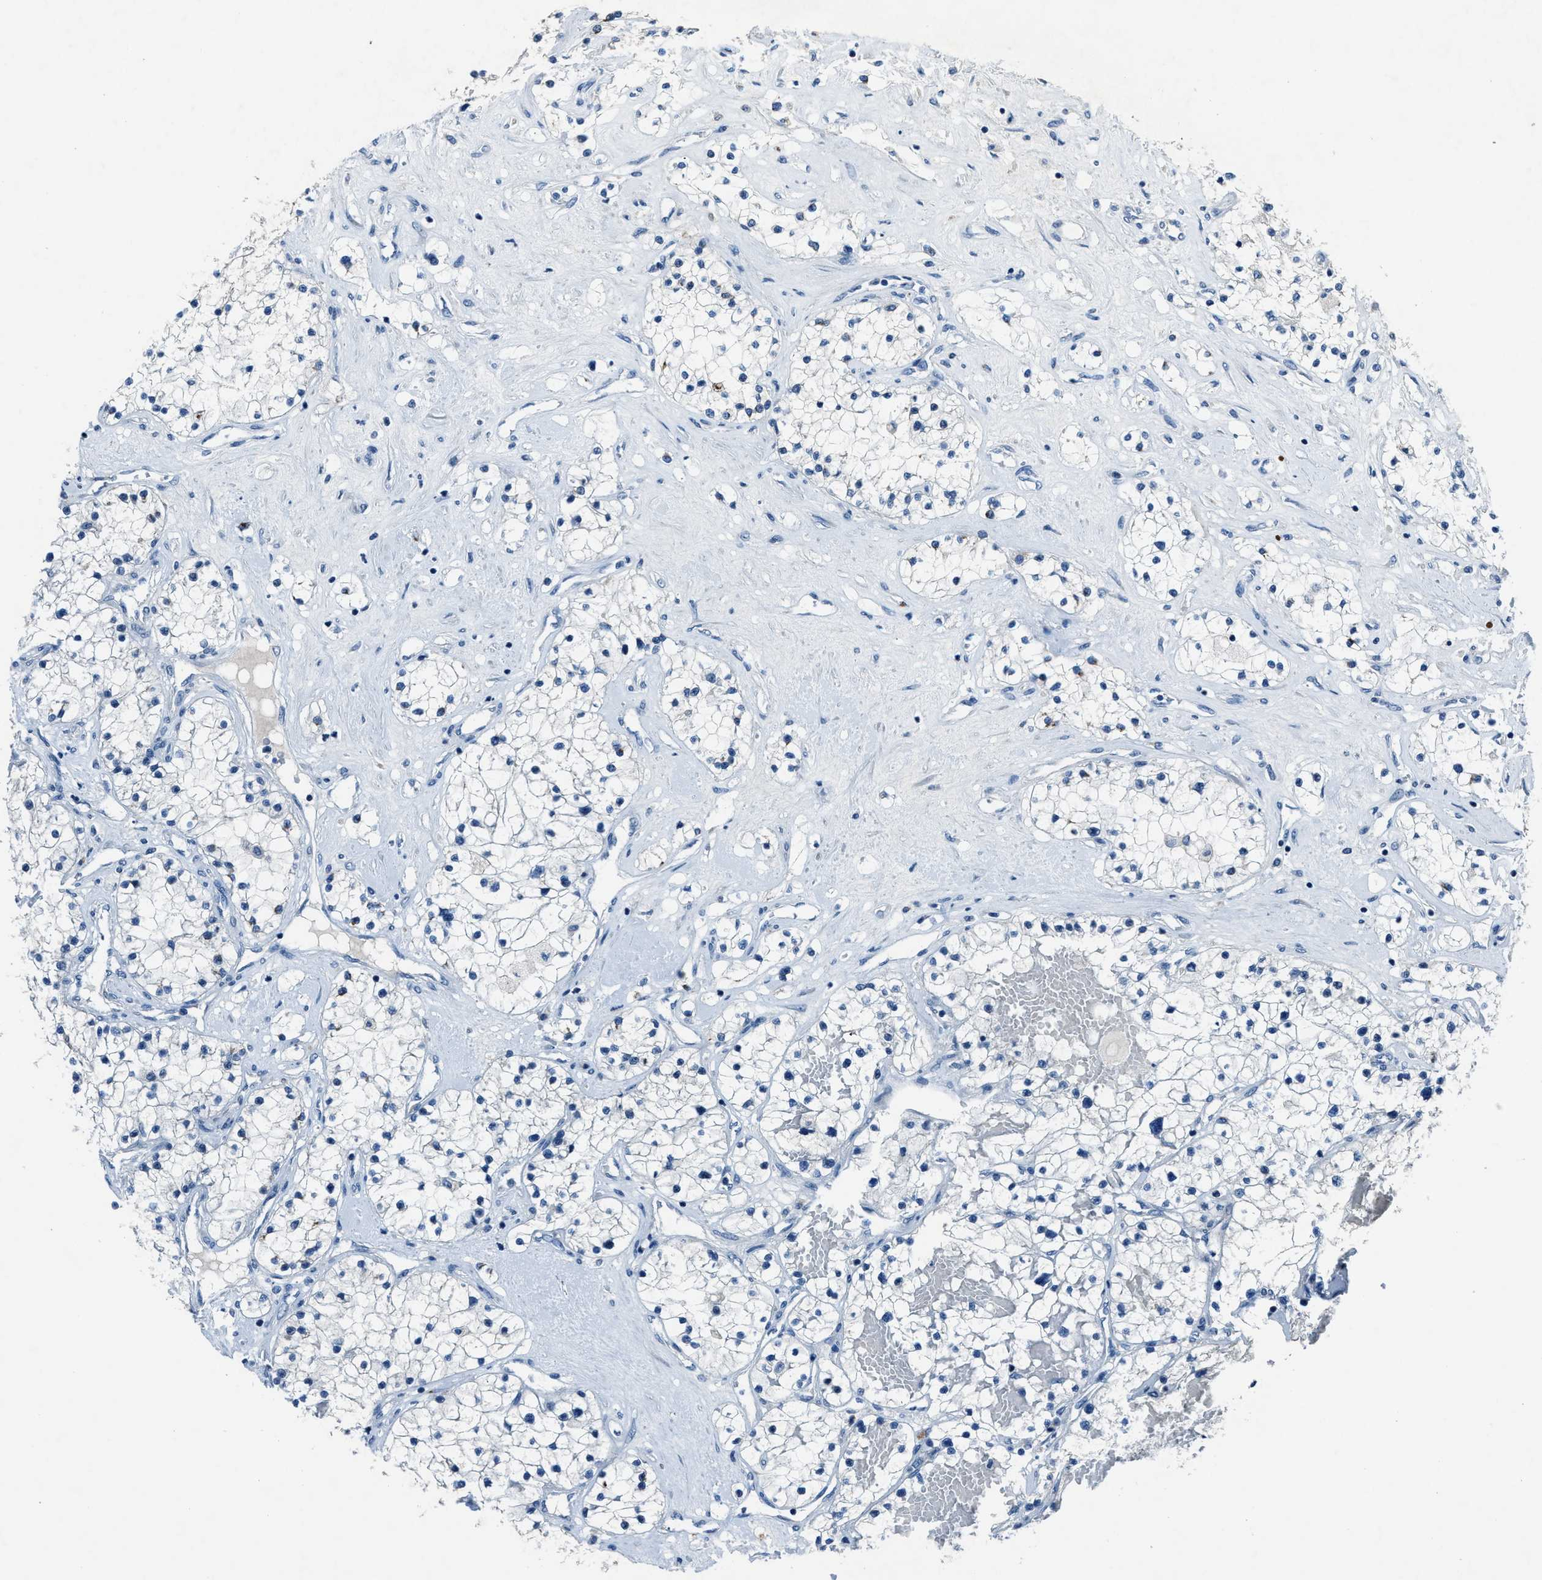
{"staining": {"intensity": "negative", "quantity": "none", "location": "none"}, "tissue": "renal cancer", "cell_type": "Tumor cells", "image_type": "cancer", "snomed": [{"axis": "morphology", "description": "Adenocarcinoma, NOS"}, {"axis": "topography", "description": "Kidney"}], "caption": "Tumor cells show no significant staining in renal cancer.", "gene": "ADAM2", "patient": {"sex": "male", "age": 68}}